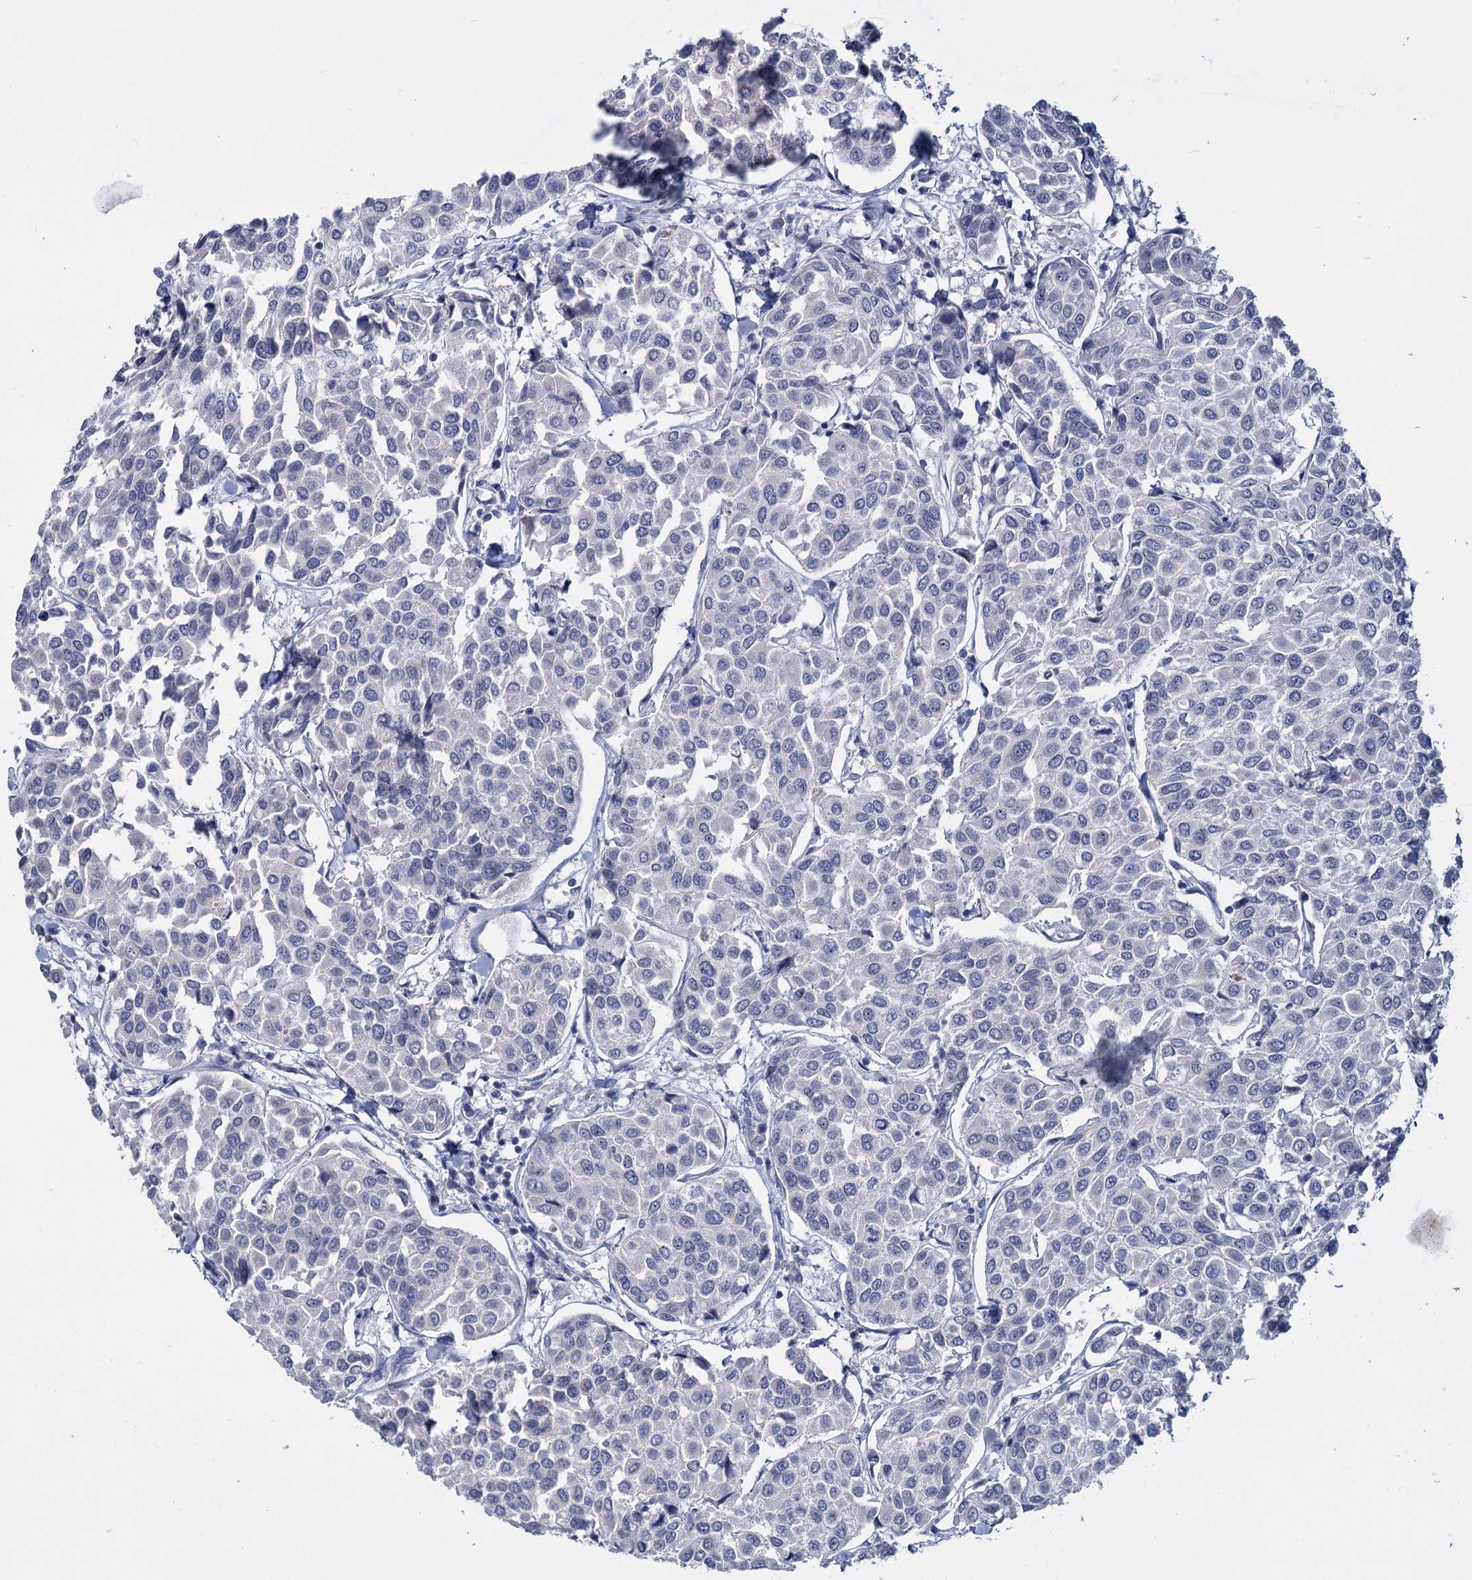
{"staining": {"intensity": "negative", "quantity": "none", "location": "none"}, "tissue": "breast cancer", "cell_type": "Tumor cells", "image_type": "cancer", "snomed": [{"axis": "morphology", "description": "Duct carcinoma"}, {"axis": "topography", "description": "Breast"}], "caption": "DAB (3,3'-diaminobenzidine) immunohistochemical staining of breast infiltrating ductal carcinoma shows no significant expression in tumor cells. Nuclei are stained in blue.", "gene": "SFN", "patient": {"sex": "female", "age": 55}}